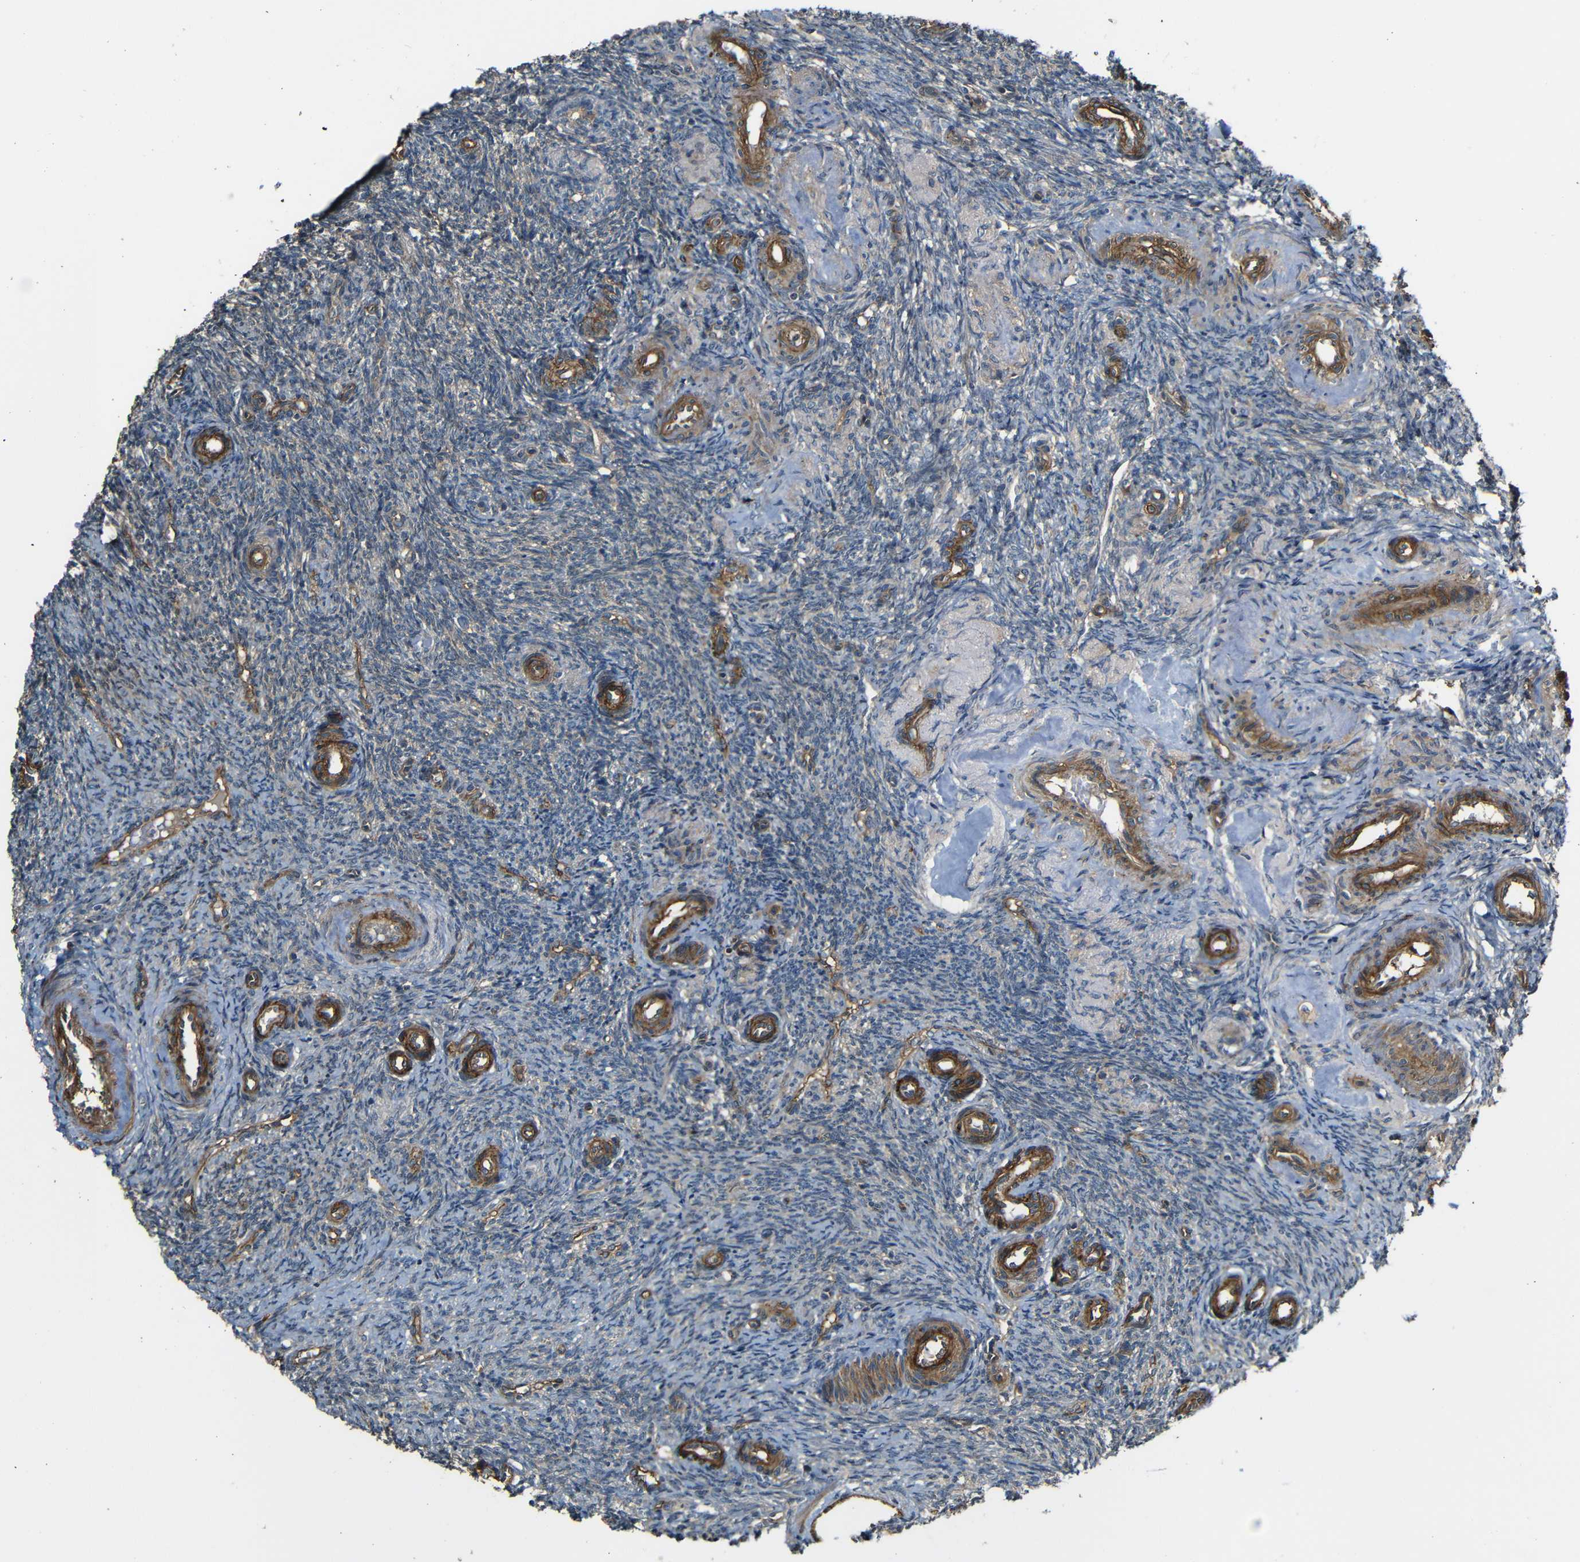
{"staining": {"intensity": "moderate", "quantity": ">75%", "location": "cytoplasmic/membranous"}, "tissue": "ovary", "cell_type": "Follicle cells", "image_type": "normal", "snomed": [{"axis": "morphology", "description": "Normal tissue, NOS"}, {"axis": "topography", "description": "Ovary"}], "caption": "A high-resolution photomicrograph shows IHC staining of benign ovary, which displays moderate cytoplasmic/membranous positivity in about >75% of follicle cells.", "gene": "RELL1", "patient": {"sex": "female", "age": 41}}